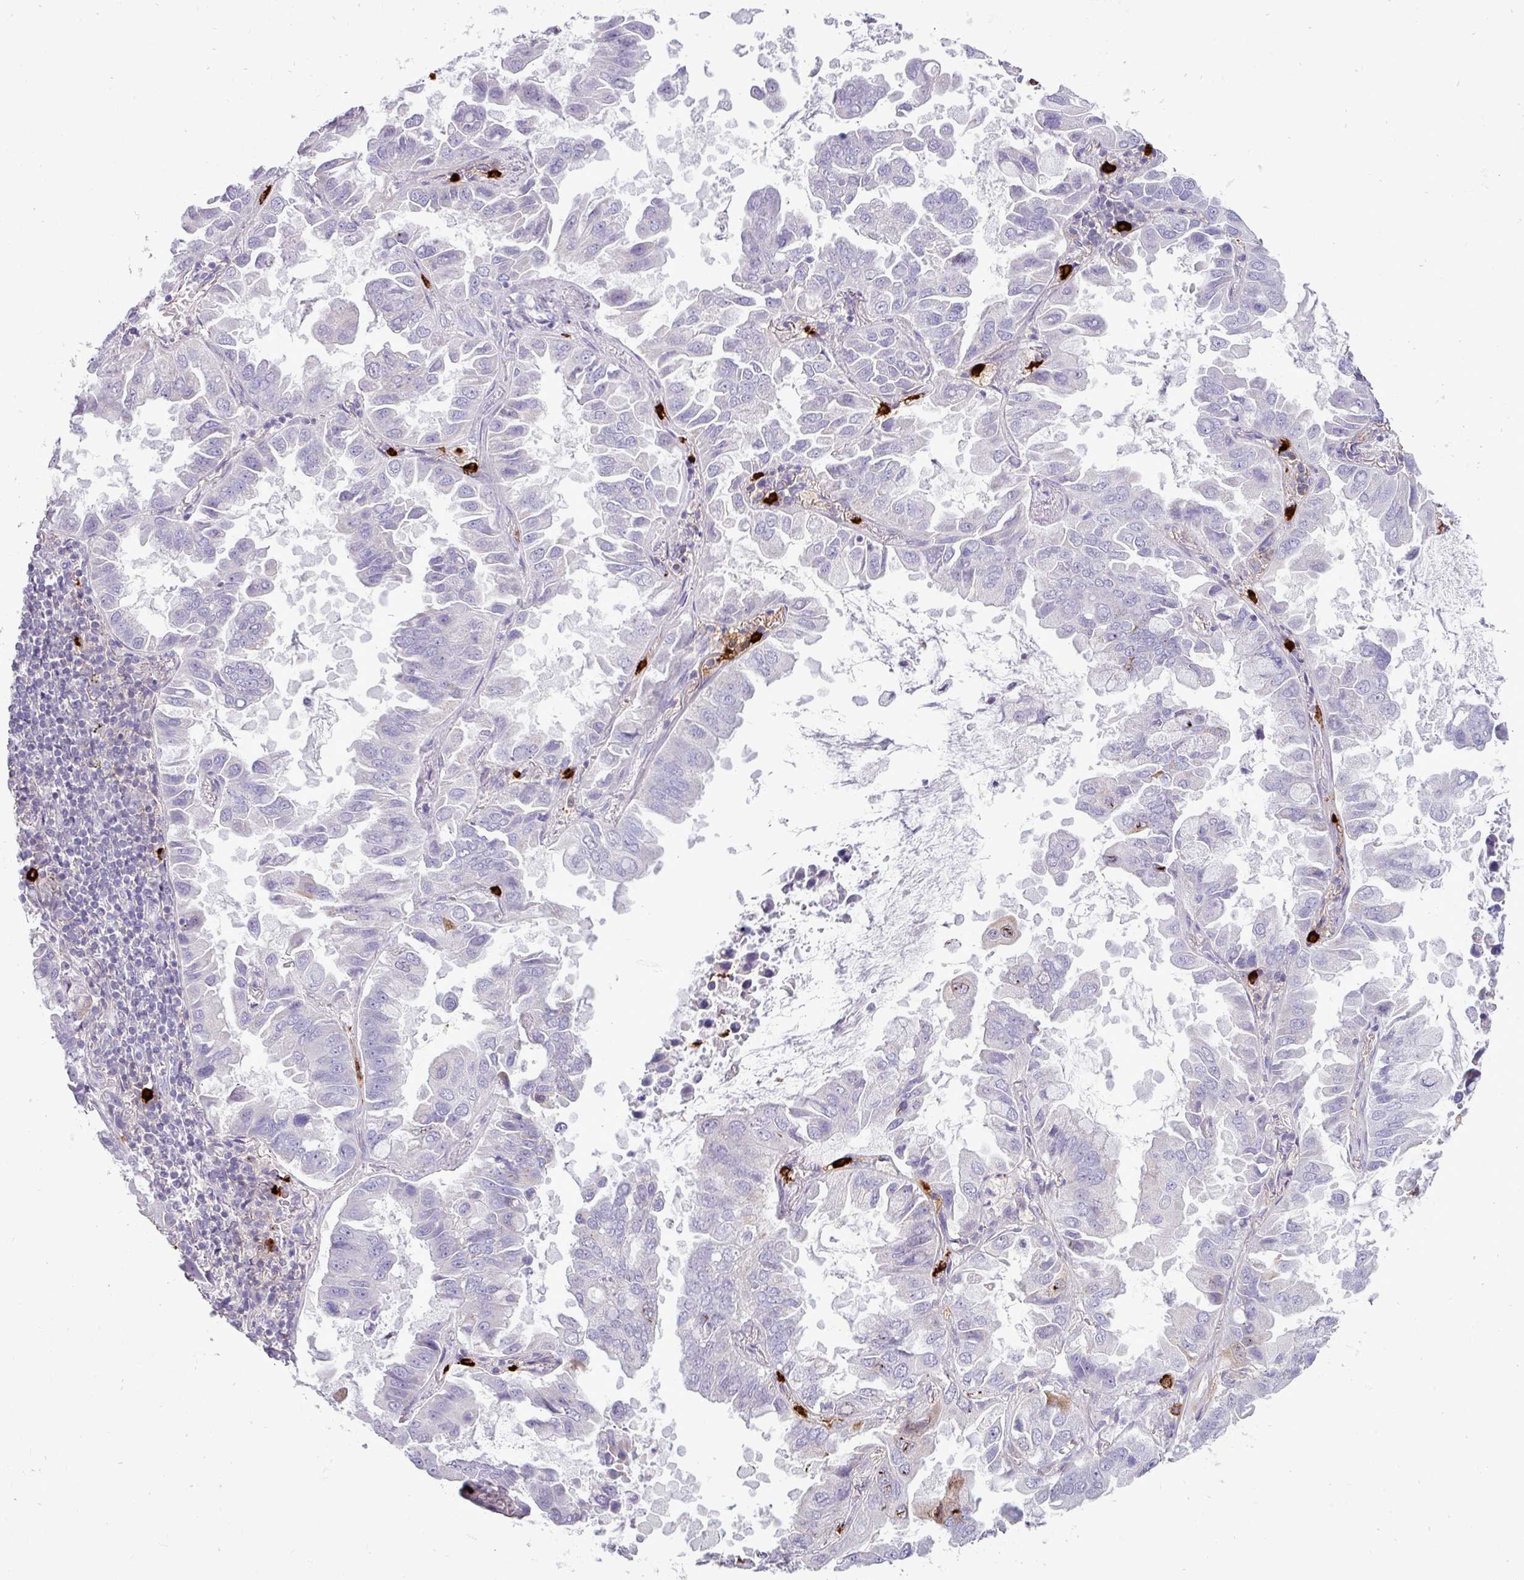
{"staining": {"intensity": "negative", "quantity": "none", "location": "none"}, "tissue": "lung cancer", "cell_type": "Tumor cells", "image_type": "cancer", "snomed": [{"axis": "morphology", "description": "Adenocarcinoma, NOS"}, {"axis": "topography", "description": "Lung"}], "caption": "This is an immunohistochemistry (IHC) micrograph of human lung adenocarcinoma. There is no positivity in tumor cells.", "gene": "TRIM39", "patient": {"sex": "male", "age": 64}}